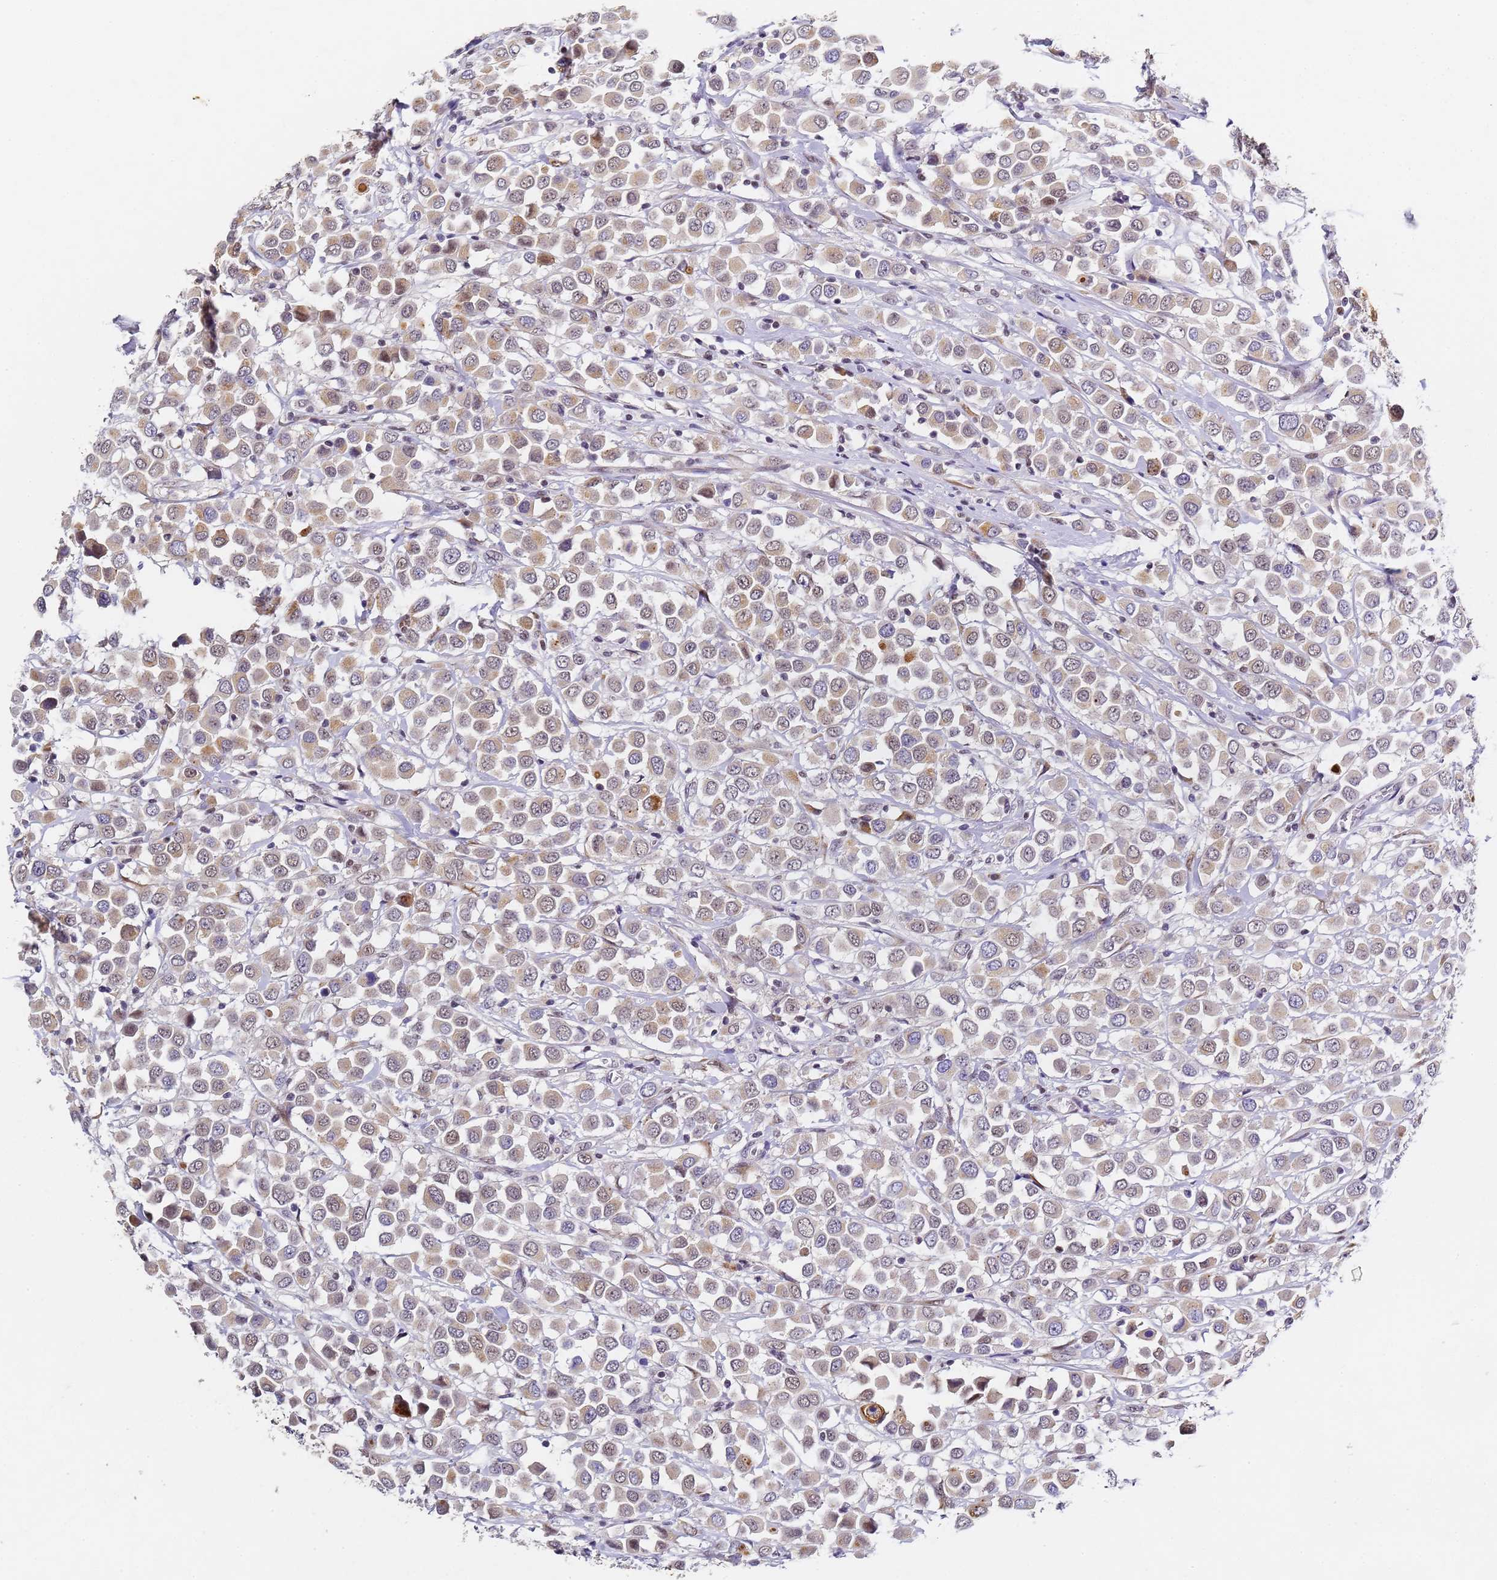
{"staining": {"intensity": "weak", "quantity": "25%-75%", "location": "cytoplasmic/membranous"}, "tissue": "breast cancer", "cell_type": "Tumor cells", "image_type": "cancer", "snomed": [{"axis": "morphology", "description": "Duct carcinoma"}, {"axis": "topography", "description": "Breast"}], "caption": "Immunohistochemistry of human breast cancer (invasive ductal carcinoma) demonstrates low levels of weak cytoplasmic/membranous expression in approximately 25%-75% of tumor cells.", "gene": "FNBP4", "patient": {"sex": "female", "age": 61}}